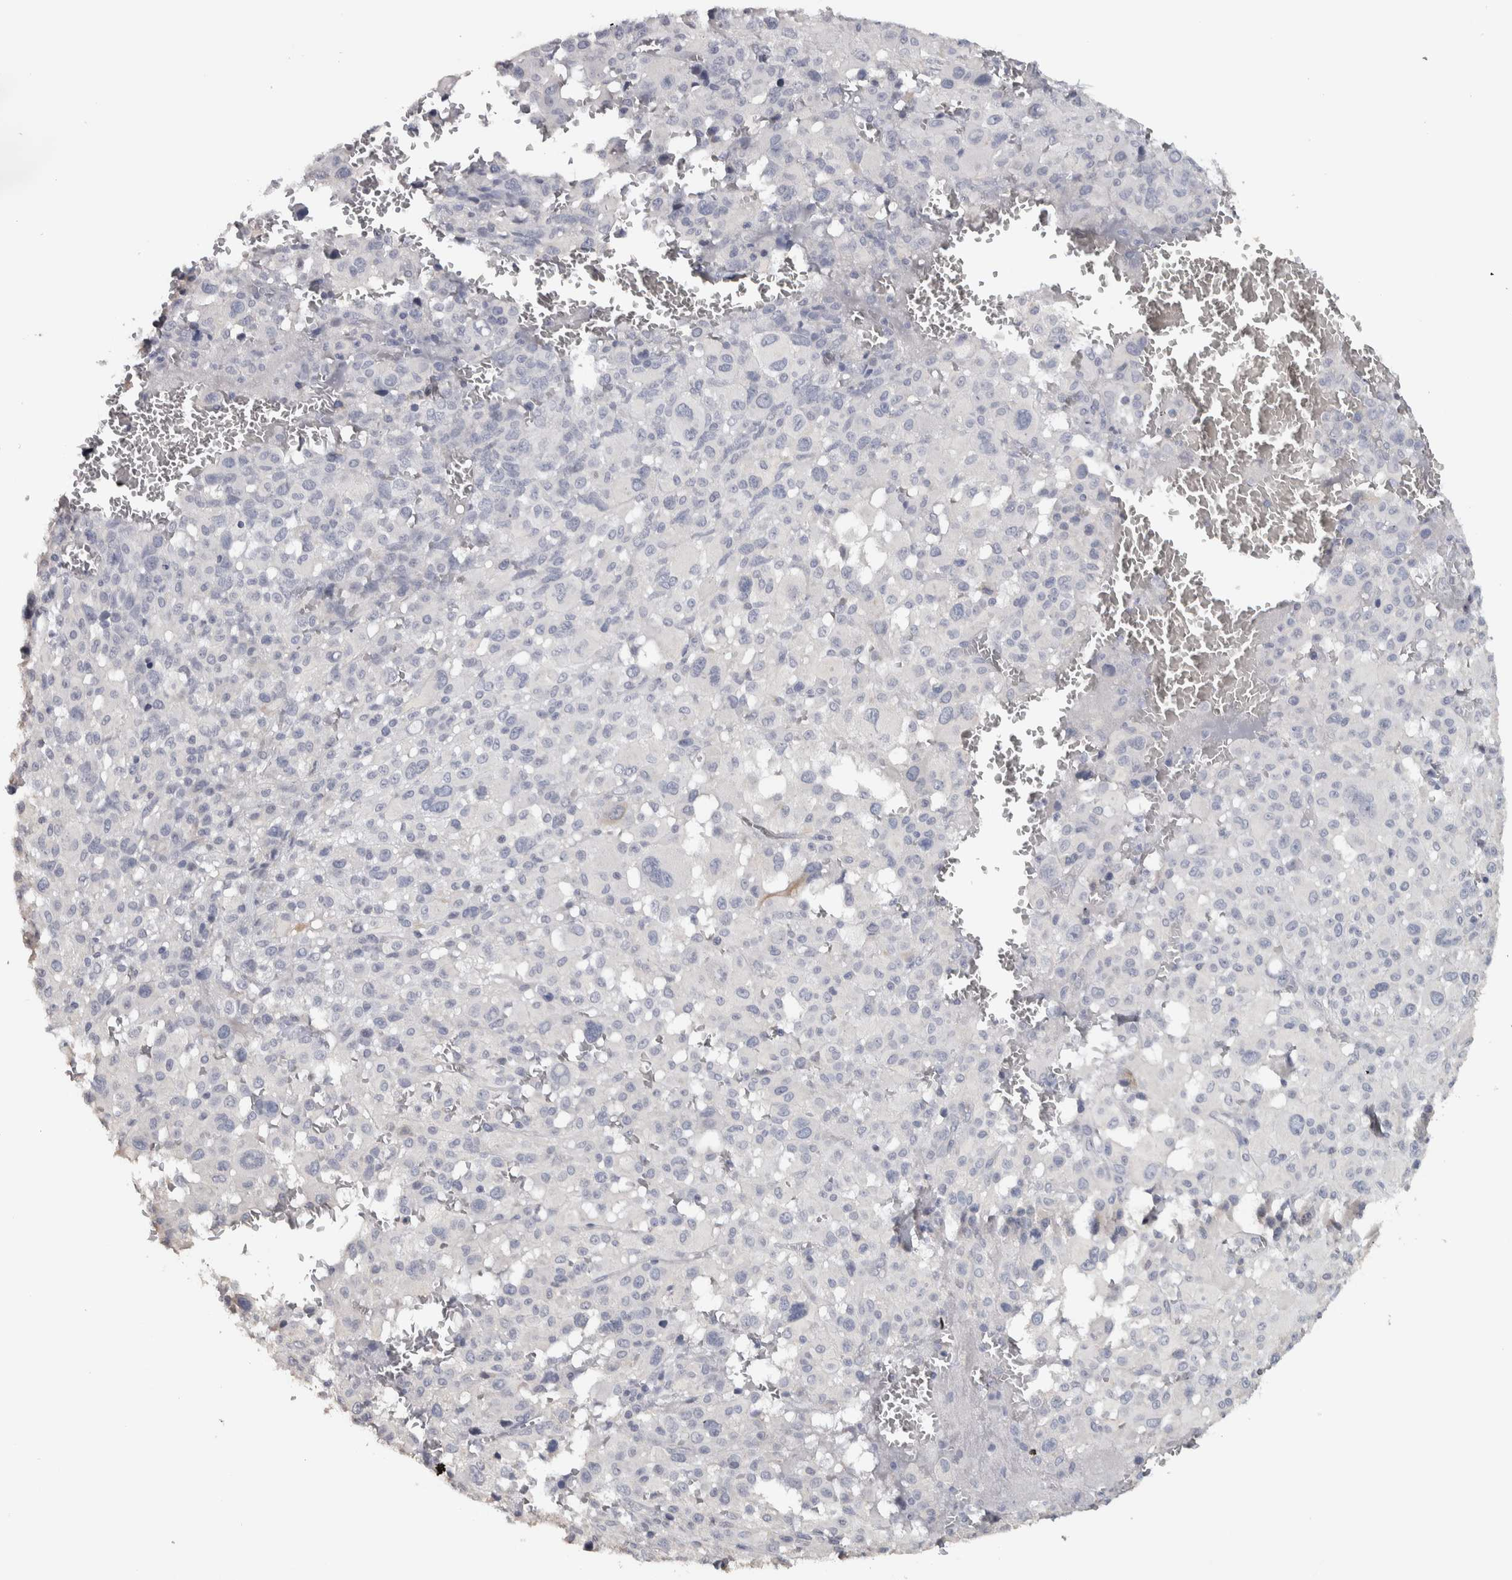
{"staining": {"intensity": "negative", "quantity": "none", "location": "none"}, "tissue": "melanoma", "cell_type": "Tumor cells", "image_type": "cancer", "snomed": [{"axis": "morphology", "description": "Malignant melanoma, Metastatic site"}, {"axis": "topography", "description": "Skin"}], "caption": "Micrograph shows no protein staining in tumor cells of malignant melanoma (metastatic site) tissue.", "gene": "NECAB1", "patient": {"sex": "female", "age": 74}}